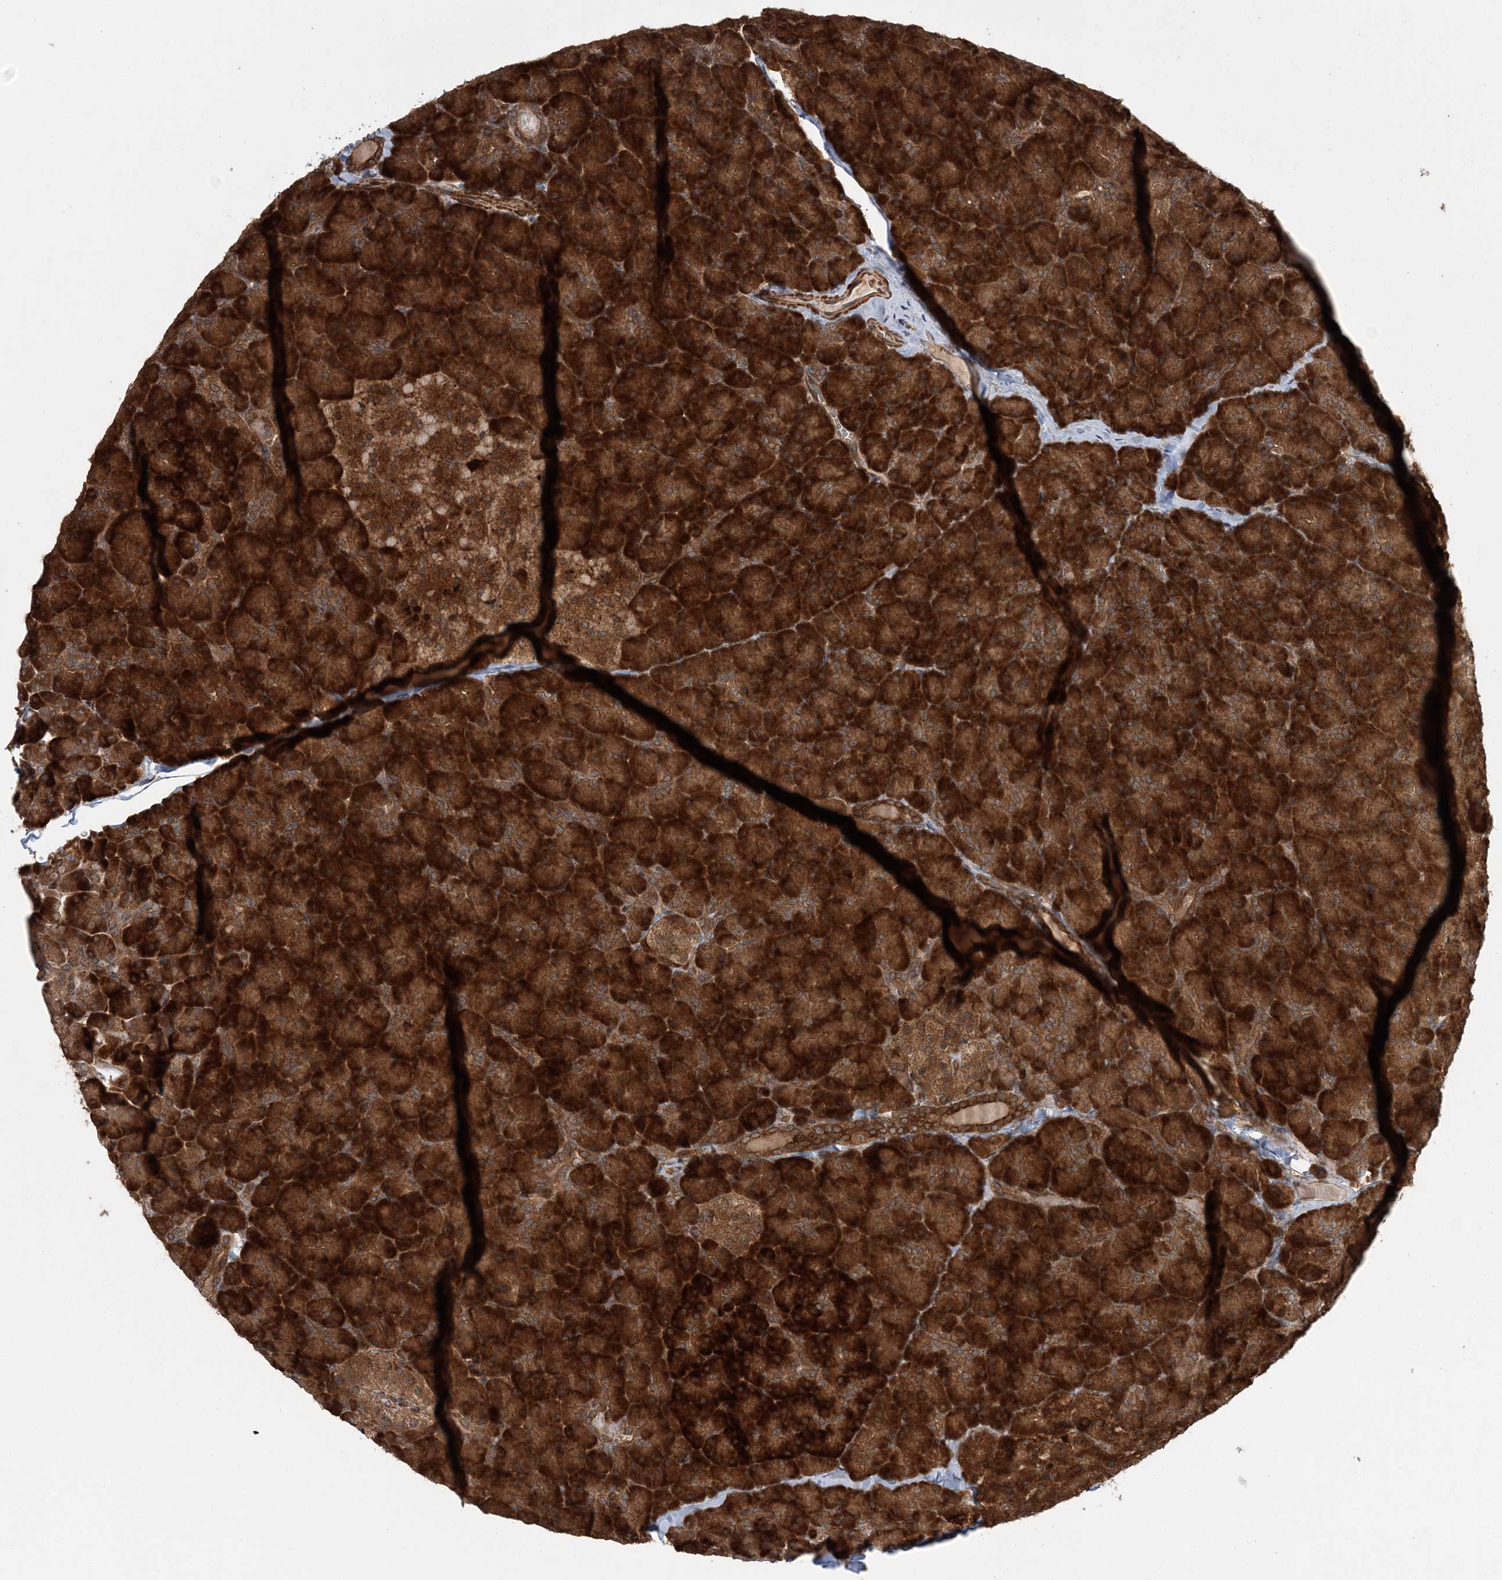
{"staining": {"intensity": "strong", "quantity": ">75%", "location": "cytoplasmic/membranous"}, "tissue": "pancreas", "cell_type": "Exocrine glandular cells", "image_type": "normal", "snomed": [{"axis": "morphology", "description": "Normal tissue, NOS"}, {"axis": "topography", "description": "Pancreas"}], "caption": "Normal pancreas displays strong cytoplasmic/membranous expression in about >75% of exocrine glandular cells, visualized by immunohistochemistry. (DAB (3,3'-diaminobenzidine) IHC, brown staining for protein, blue staining for nuclei).", "gene": "UBTD2", "patient": {"sex": "male", "age": 36}}